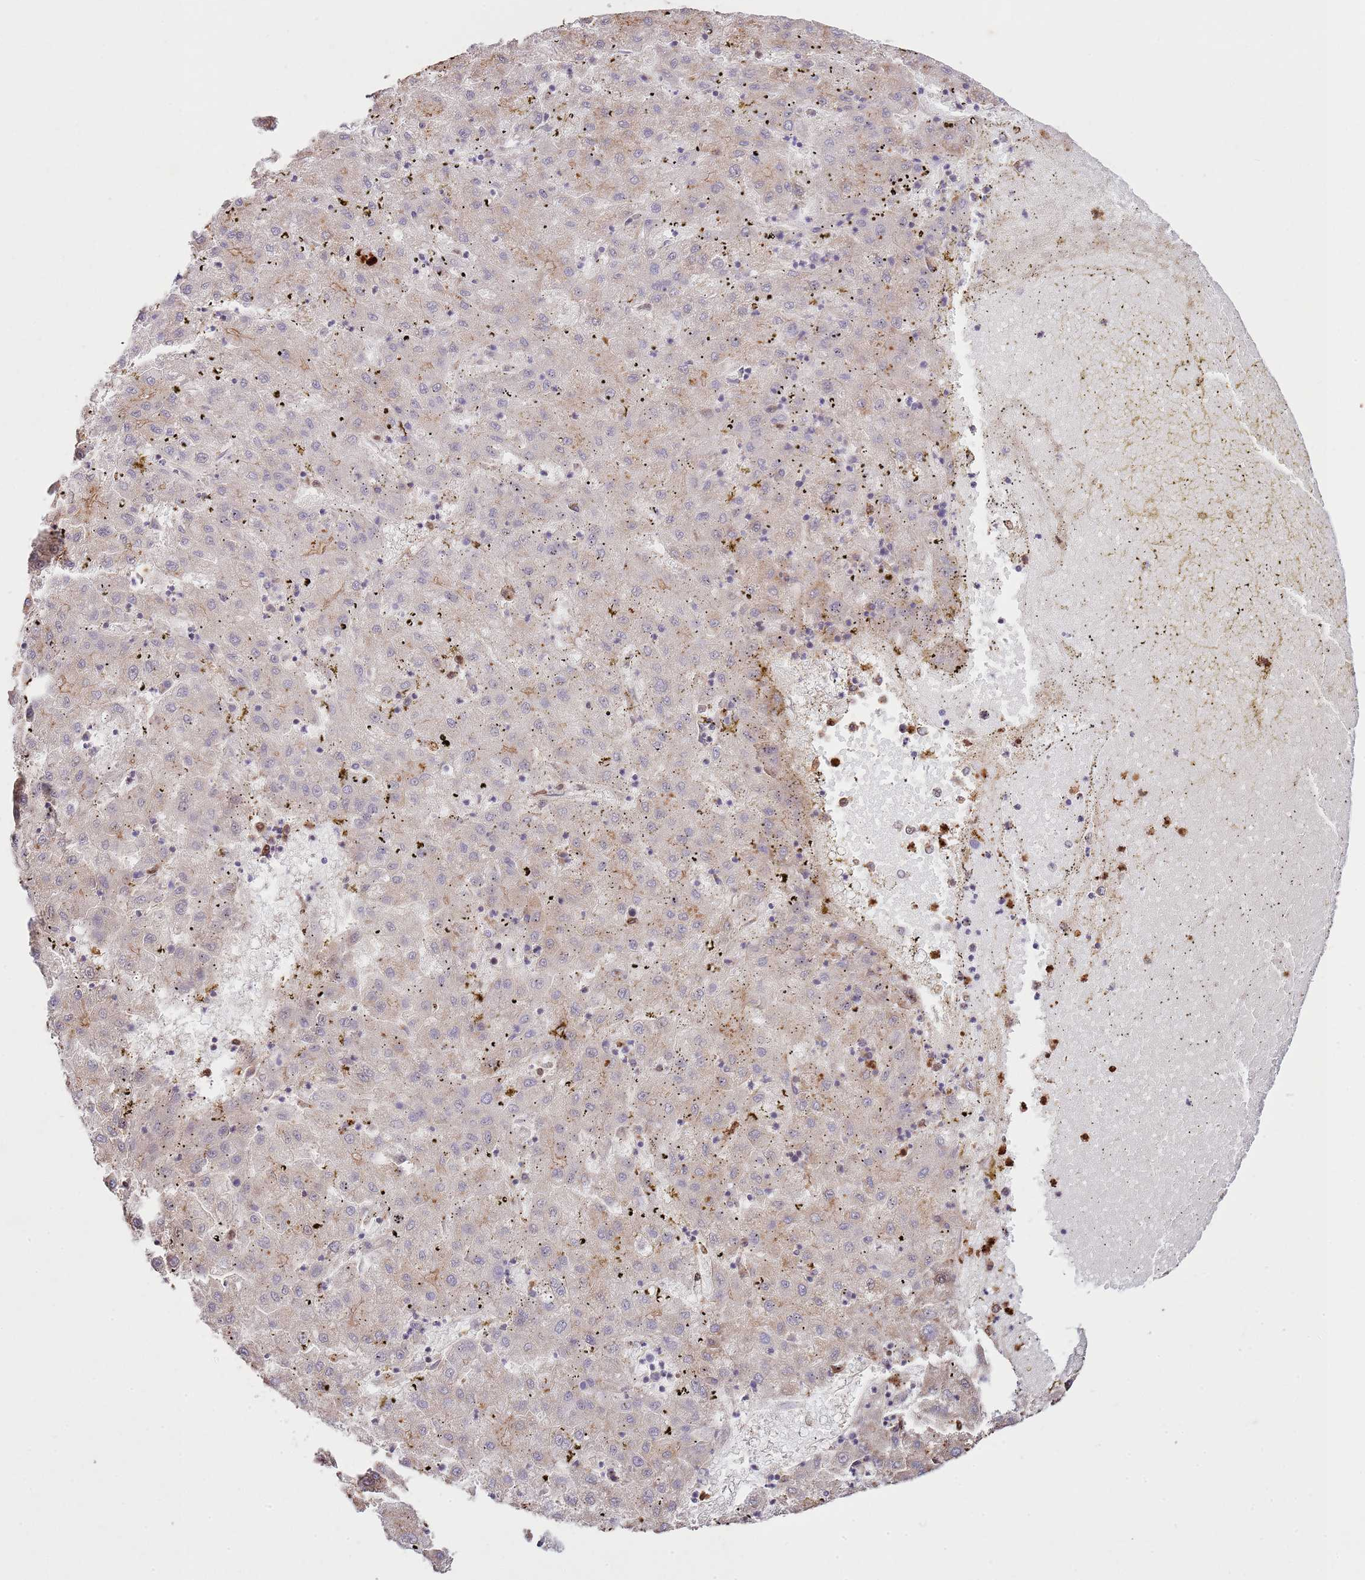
{"staining": {"intensity": "negative", "quantity": "none", "location": "none"}, "tissue": "liver cancer", "cell_type": "Tumor cells", "image_type": "cancer", "snomed": [{"axis": "morphology", "description": "Carcinoma, Hepatocellular, NOS"}, {"axis": "topography", "description": "Liver"}], "caption": "A histopathology image of human liver cancer (hepatocellular carcinoma) is negative for staining in tumor cells.", "gene": "NDUFAF4", "patient": {"sex": "male", "age": 72}}